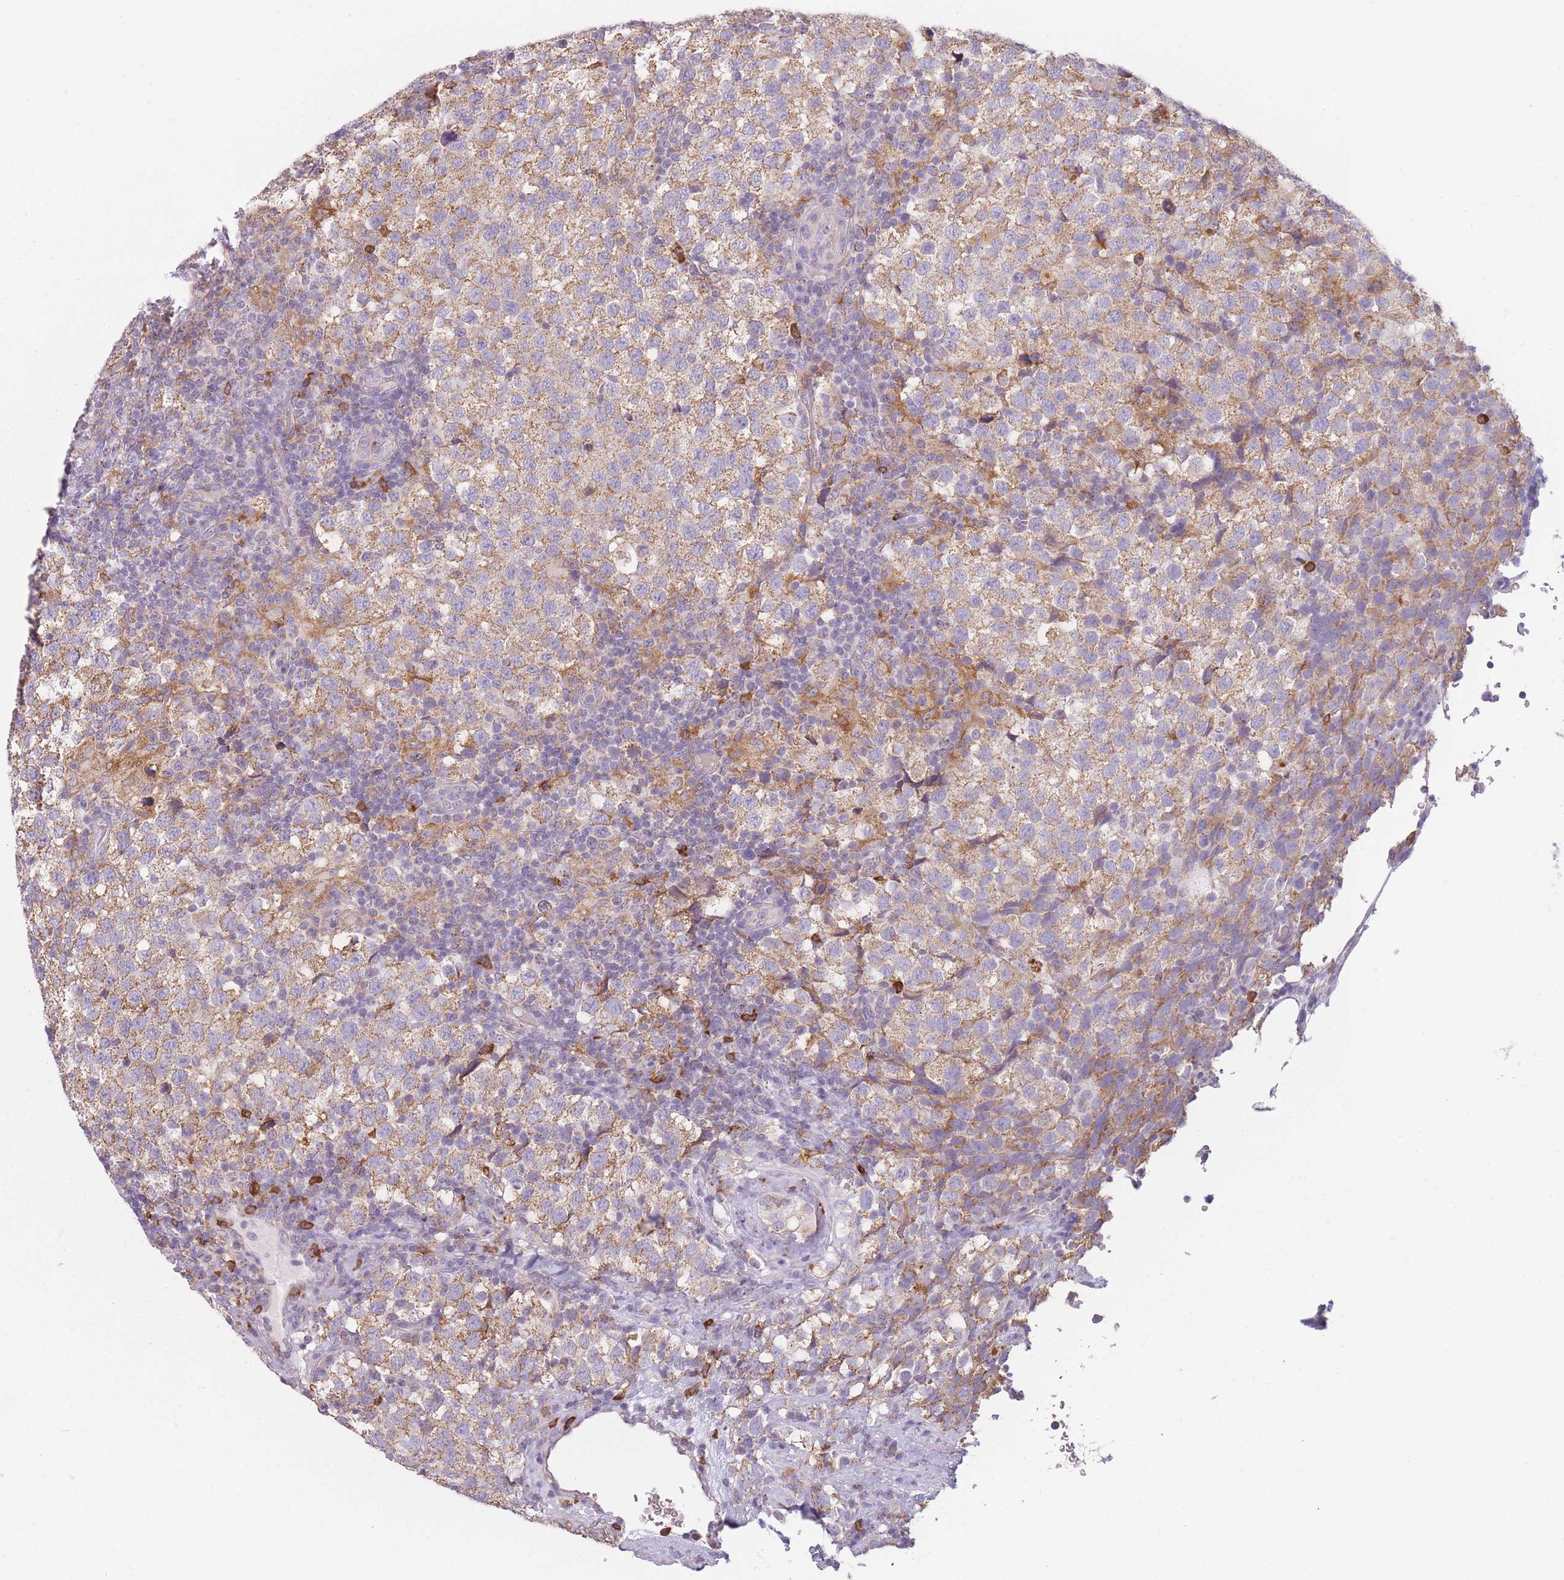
{"staining": {"intensity": "weak", "quantity": ">75%", "location": "cytoplasmic/membranous"}, "tissue": "testis cancer", "cell_type": "Tumor cells", "image_type": "cancer", "snomed": [{"axis": "morphology", "description": "Seminoma, NOS"}, {"axis": "topography", "description": "Testis"}], "caption": "Weak cytoplasmic/membranous positivity is seen in about >75% of tumor cells in testis cancer.", "gene": "PRAM1", "patient": {"sex": "male", "age": 34}}